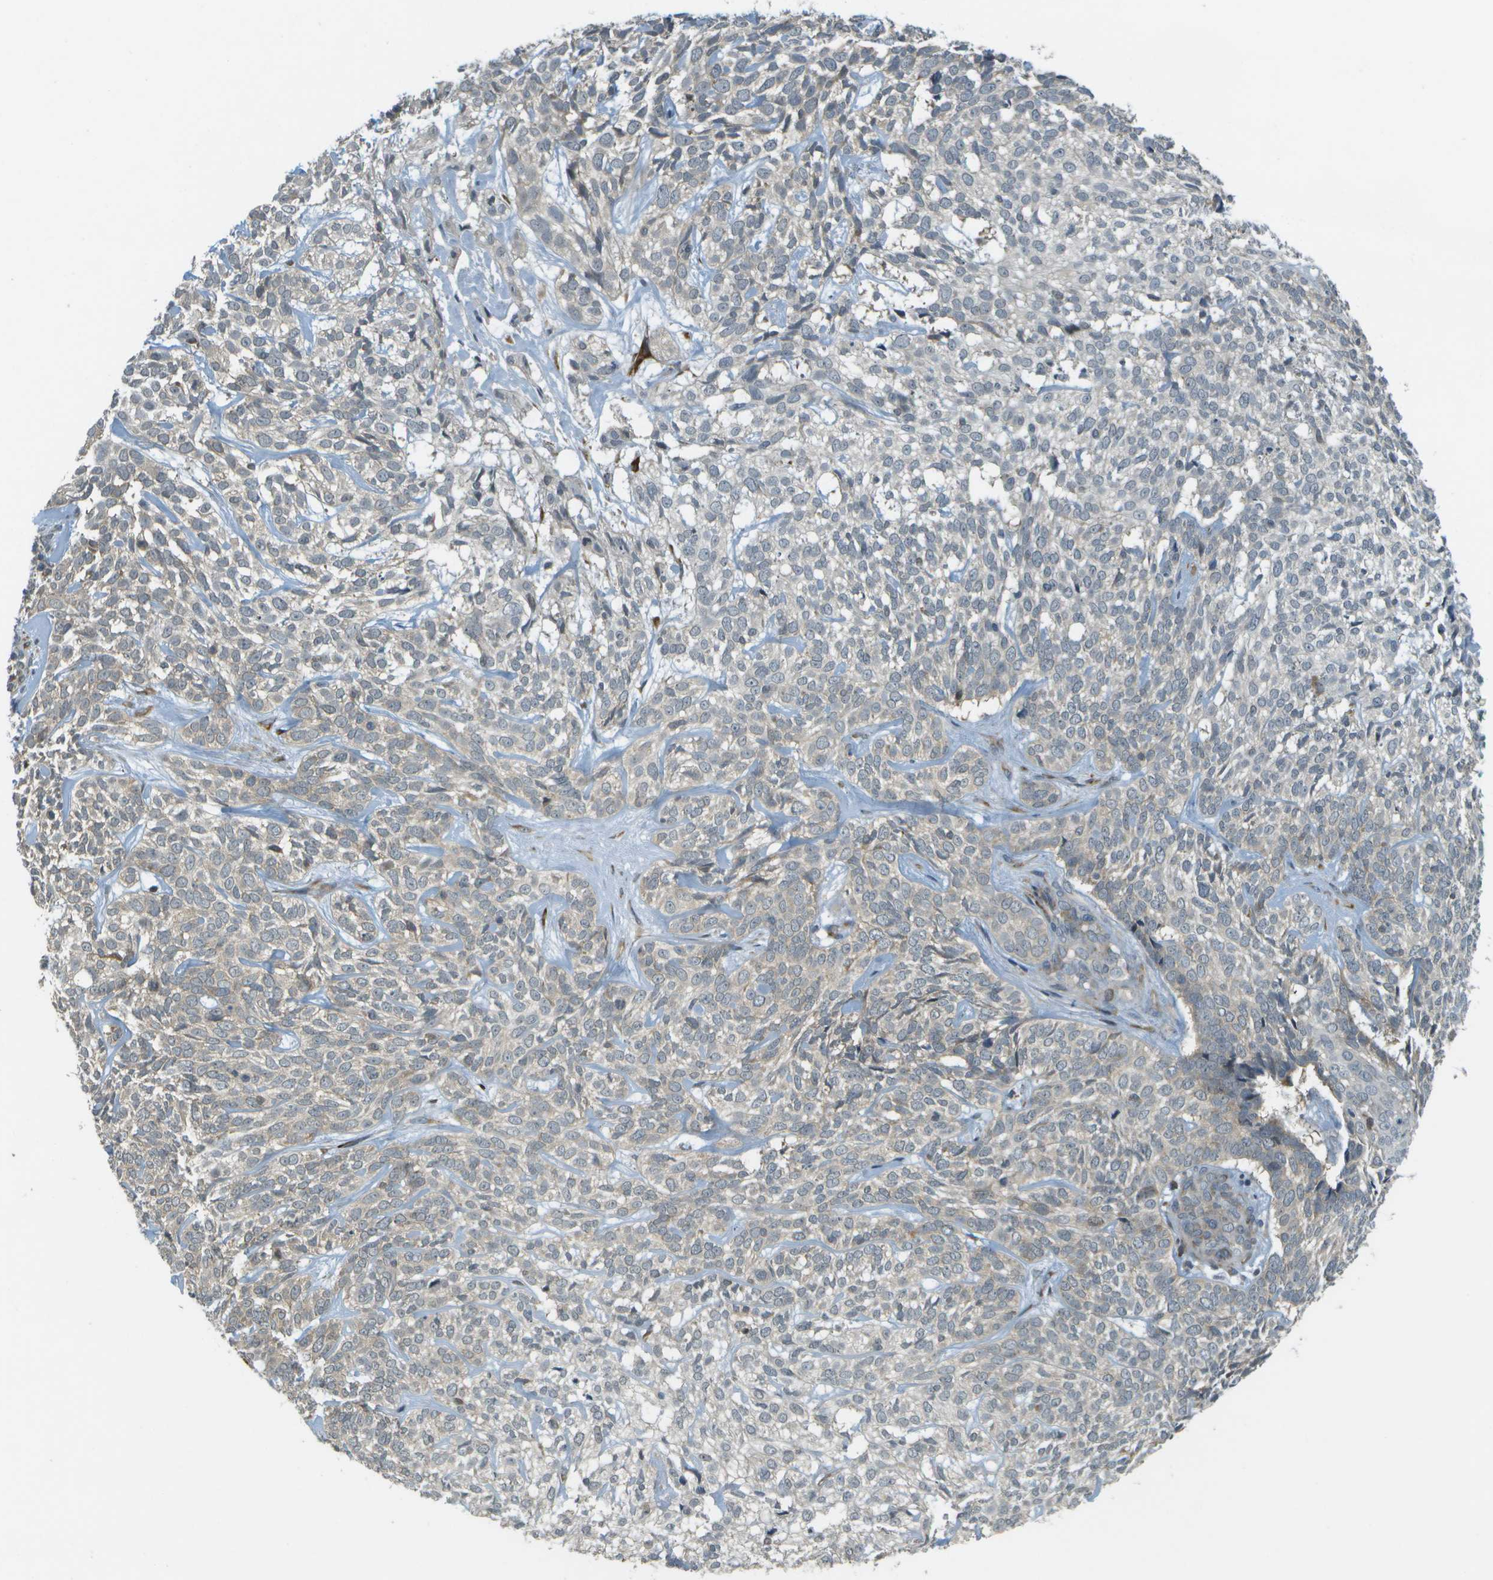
{"staining": {"intensity": "negative", "quantity": "none", "location": "none"}, "tissue": "skin cancer", "cell_type": "Tumor cells", "image_type": "cancer", "snomed": [{"axis": "morphology", "description": "Basal cell carcinoma"}, {"axis": "topography", "description": "Skin"}], "caption": "The micrograph exhibits no staining of tumor cells in skin cancer (basal cell carcinoma). (DAB immunohistochemistry with hematoxylin counter stain).", "gene": "WNK2", "patient": {"sex": "male", "age": 72}}